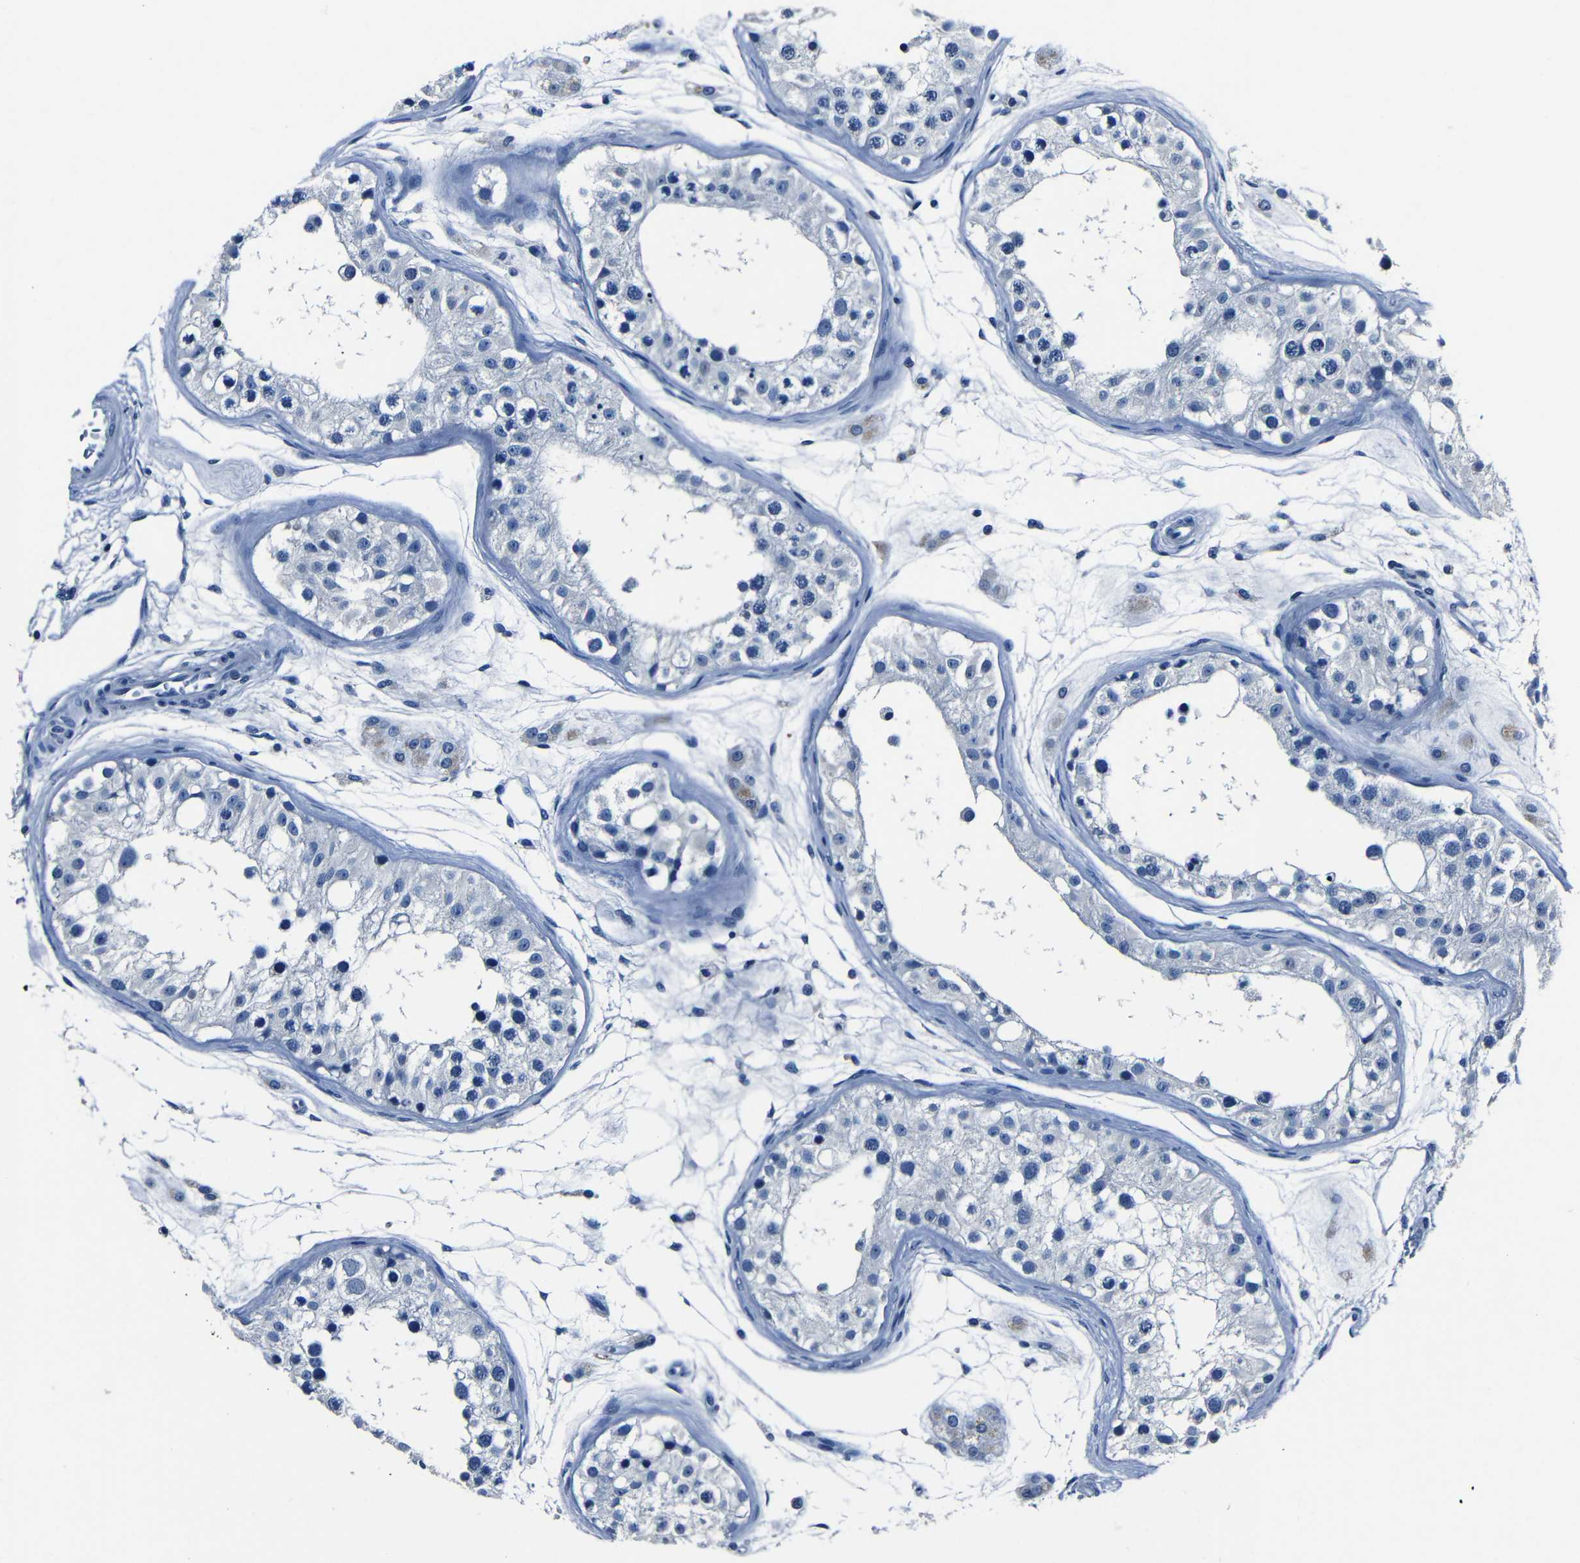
{"staining": {"intensity": "negative", "quantity": "none", "location": "none"}, "tissue": "testis", "cell_type": "Cells in seminiferous ducts", "image_type": "normal", "snomed": [{"axis": "morphology", "description": "Normal tissue, NOS"}, {"axis": "morphology", "description": "Adenocarcinoma, metastatic, NOS"}, {"axis": "topography", "description": "Testis"}], "caption": "A histopathology image of testis stained for a protein displays no brown staining in cells in seminiferous ducts. The staining was performed using DAB to visualize the protein expression in brown, while the nuclei were stained in blue with hematoxylin (Magnification: 20x).", "gene": "NCMAP", "patient": {"sex": "male", "age": 26}}